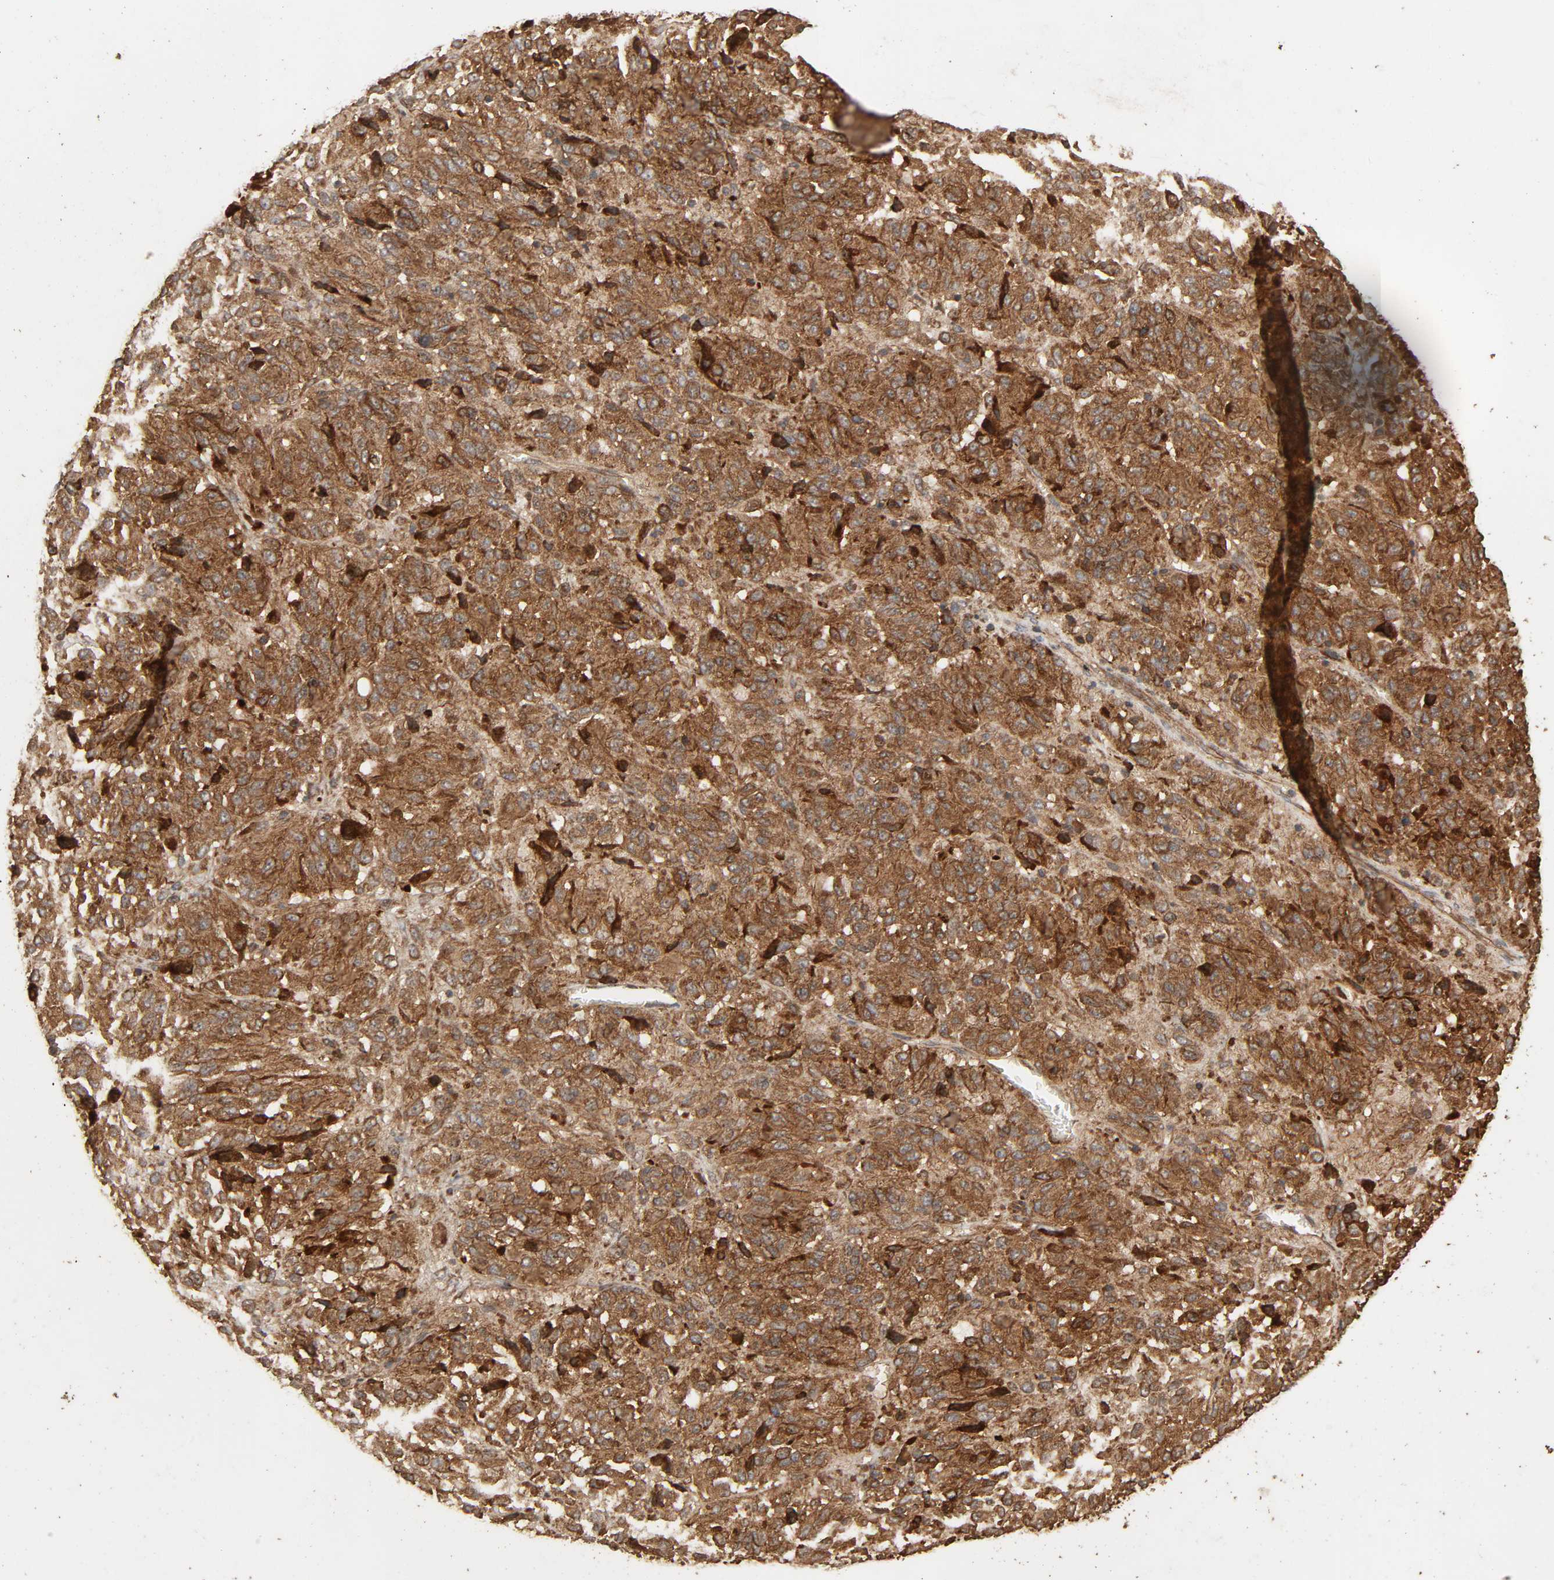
{"staining": {"intensity": "strong", "quantity": "25%-75%", "location": "cytoplasmic/membranous"}, "tissue": "melanoma", "cell_type": "Tumor cells", "image_type": "cancer", "snomed": [{"axis": "morphology", "description": "Malignant melanoma, Metastatic site"}, {"axis": "topography", "description": "Lung"}], "caption": "Protein expression analysis of melanoma demonstrates strong cytoplasmic/membranous staining in about 25%-75% of tumor cells.", "gene": "RPS6KA6", "patient": {"sex": "male", "age": 64}}